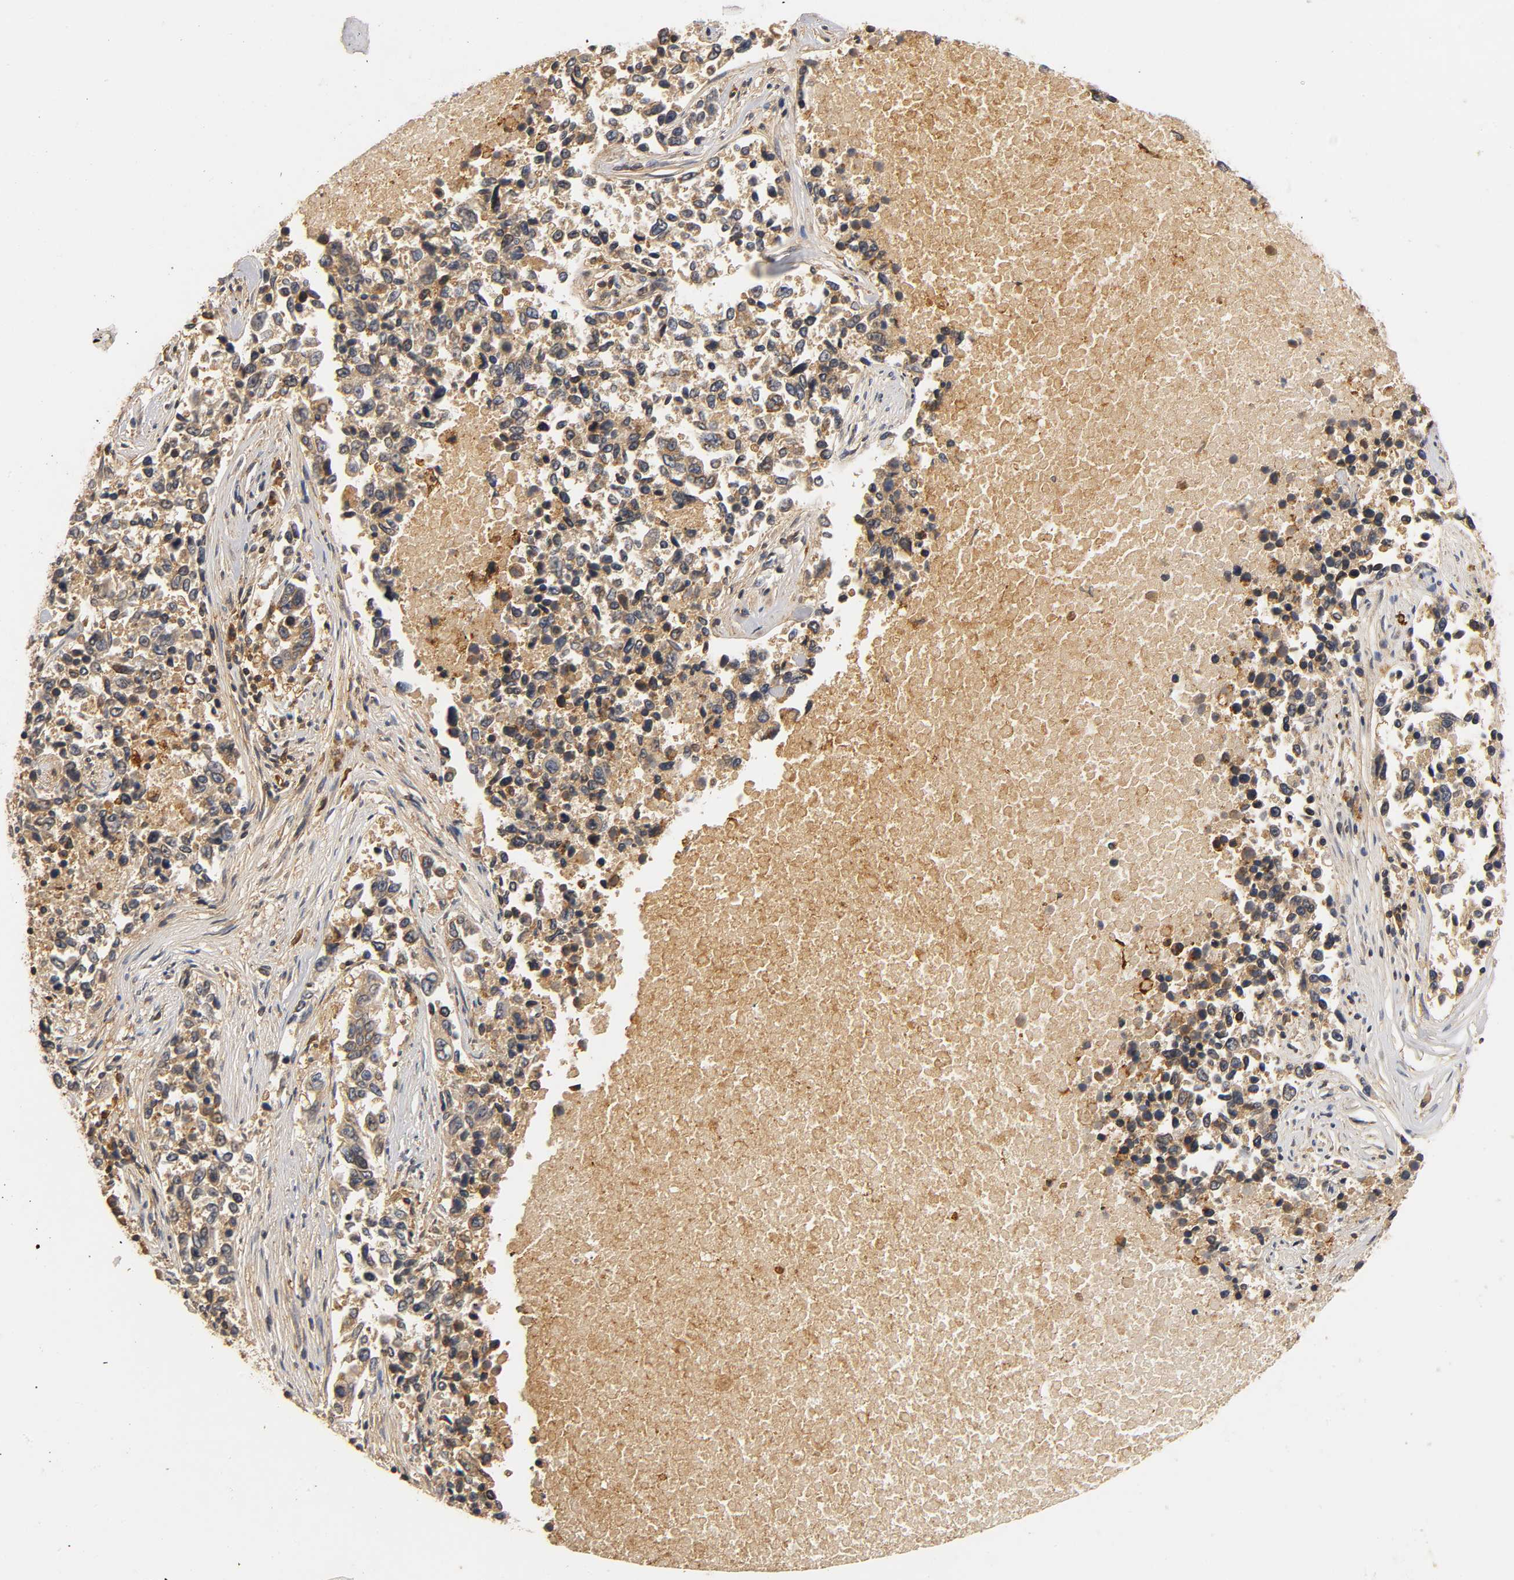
{"staining": {"intensity": "weak", "quantity": "25%-75%", "location": "cytoplasmic/membranous"}, "tissue": "lung cancer", "cell_type": "Tumor cells", "image_type": "cancer", "snomed": [{"axis": "morphology", "description": "Adenocarcinoma, NOS"}, {"axis": "topography", "description": "Lung"}], "caption": "A brown stain shows weak cytoplasmic/membranous staining of a protein in human adenocarcinoma (lung) tumor cells.", "gene": "SCAP", "patient": {"sex": "male", "age": 84}}